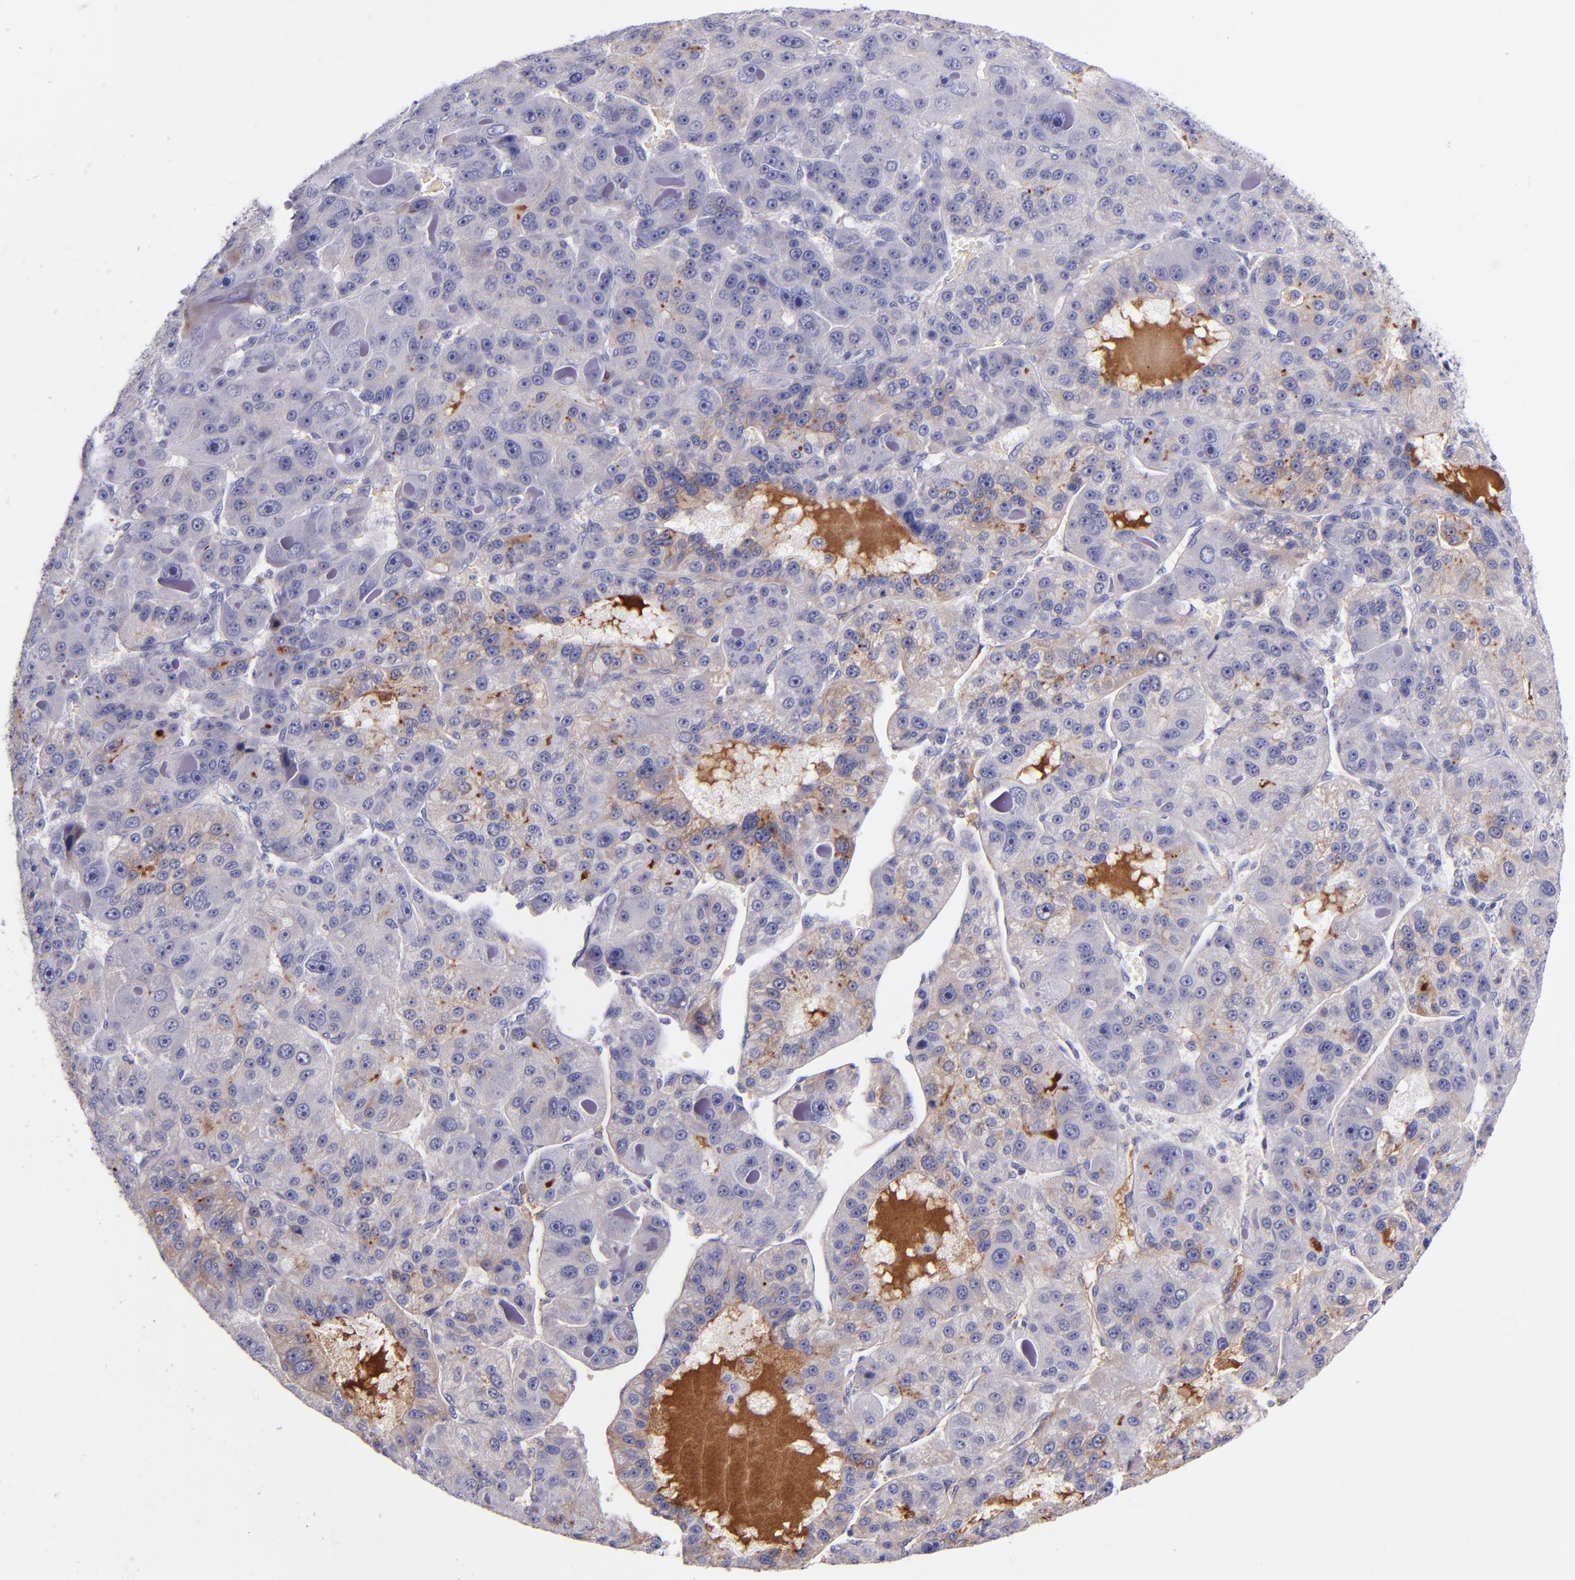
{"staining": {"intensity": "weak", "quantity": "25%-75%", "location": "cytoplasmic/membranous"}, "tissue": "liver cancer", "cell_type": "Tumor cells", "image_type": "cancer", "snomed": [{"axis": "morphology", "description": "Carcinoma, Hepatocellular, NOS"}, {"axis": "topography", "description": "Liver"}], "caption": "Liver hepatocellular carcinoma stained for a protein (brown) shows weak cytoplasmic/membranous positive staining in approximately 25%-75% of tumor cells.", "gene": "KNG1", "patient": {"sex": "male", "age": 76}}